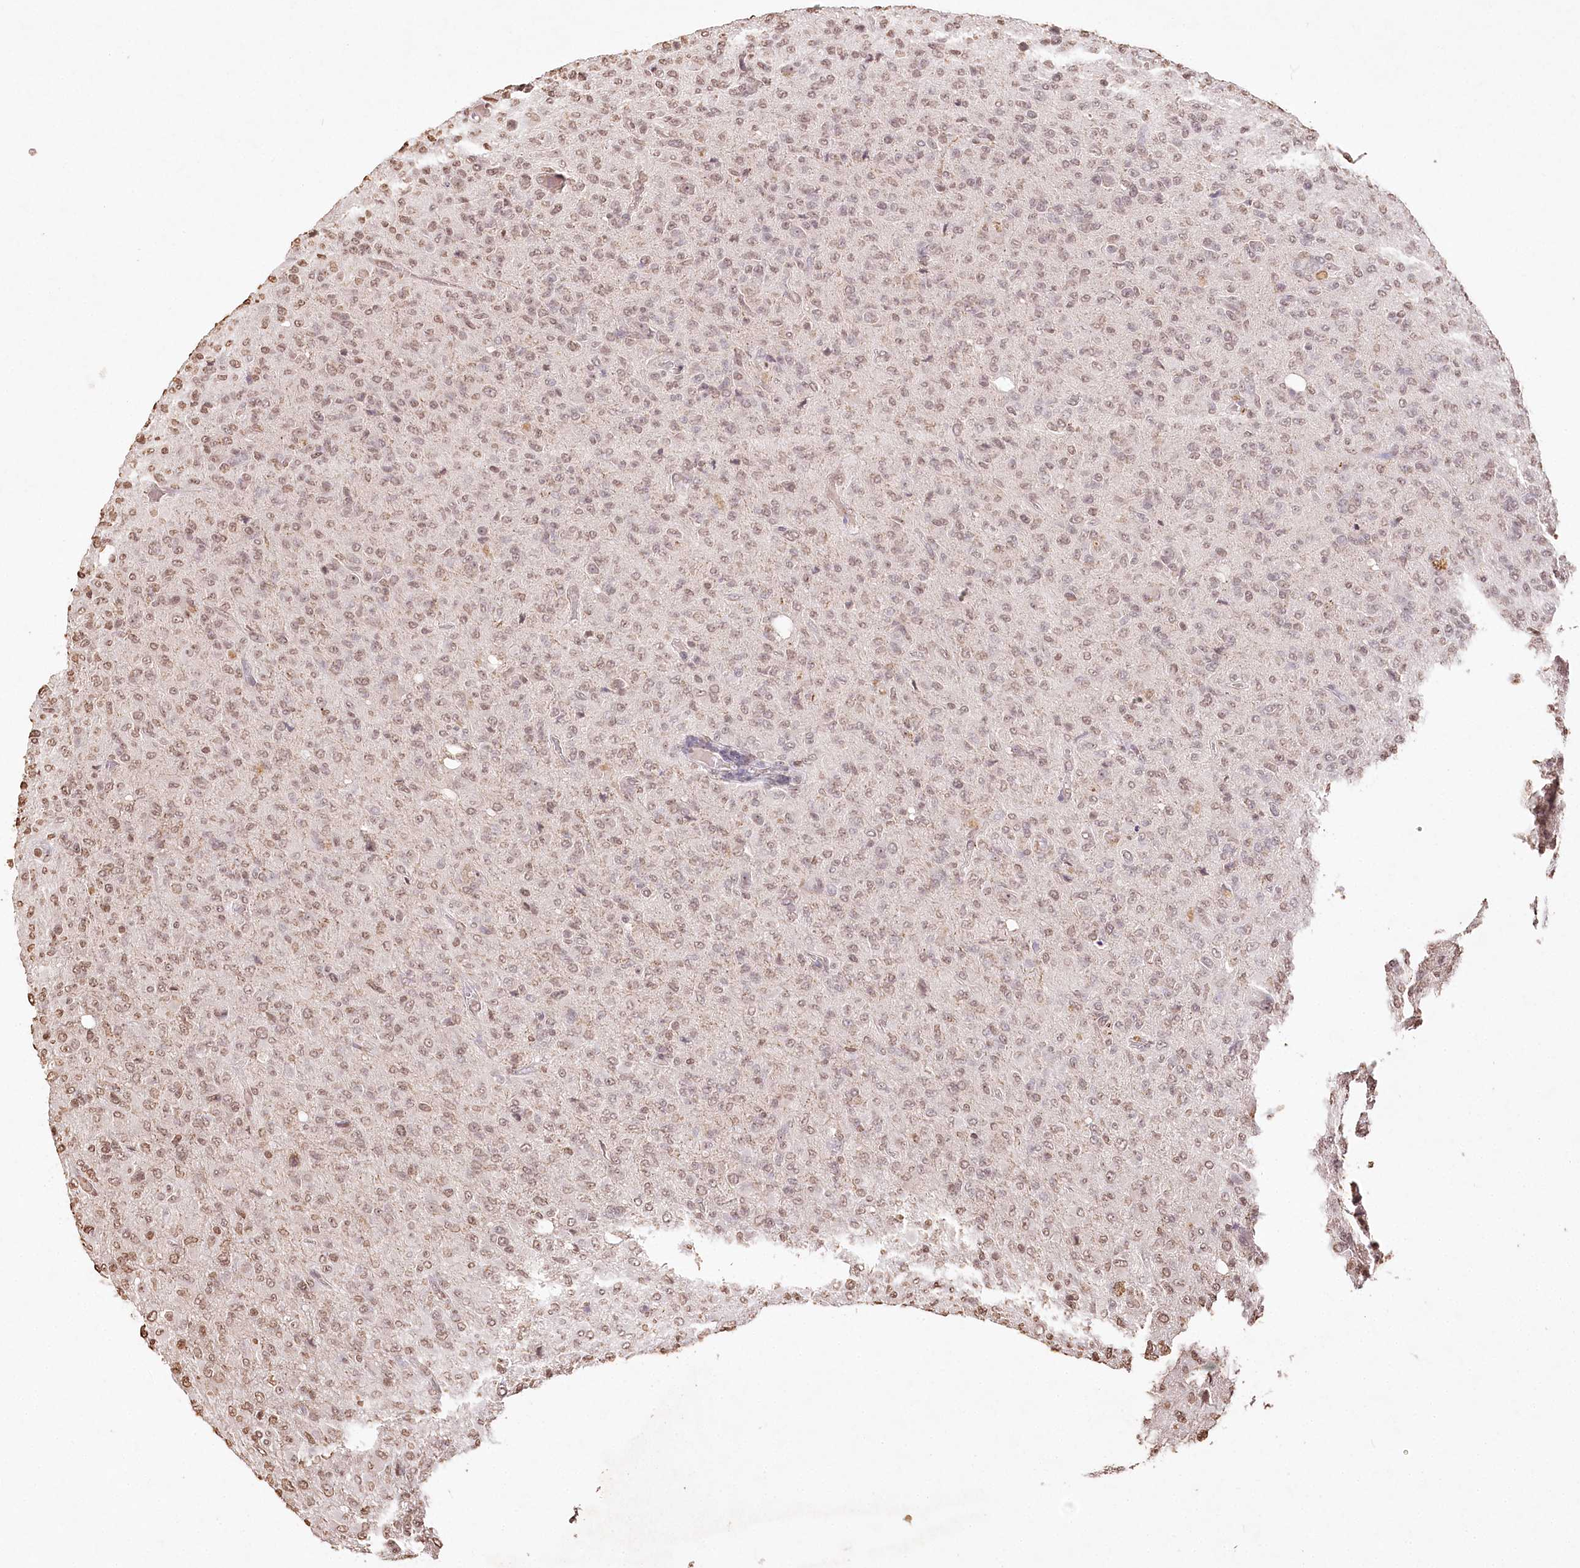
{"staining": {"intensity": "moderate", "quantity": ">75%", "location": "nuclear"}, "tissue": "glioma", "cell_type": "Tumor cells", "image_type": "cancer", "snomed": [{"axis": "morphology", "description": "Glioma, malignant, High grade"}, {"axis": "topography", "description": "Brain"}], "caption": "Immunohistochemical staining of human glioma shows medium levels of moderate nuclear expression in approximately >75% of tumor cells.", "gene": "DMXL1", "patient": {"sex": "female", "age": 57}}